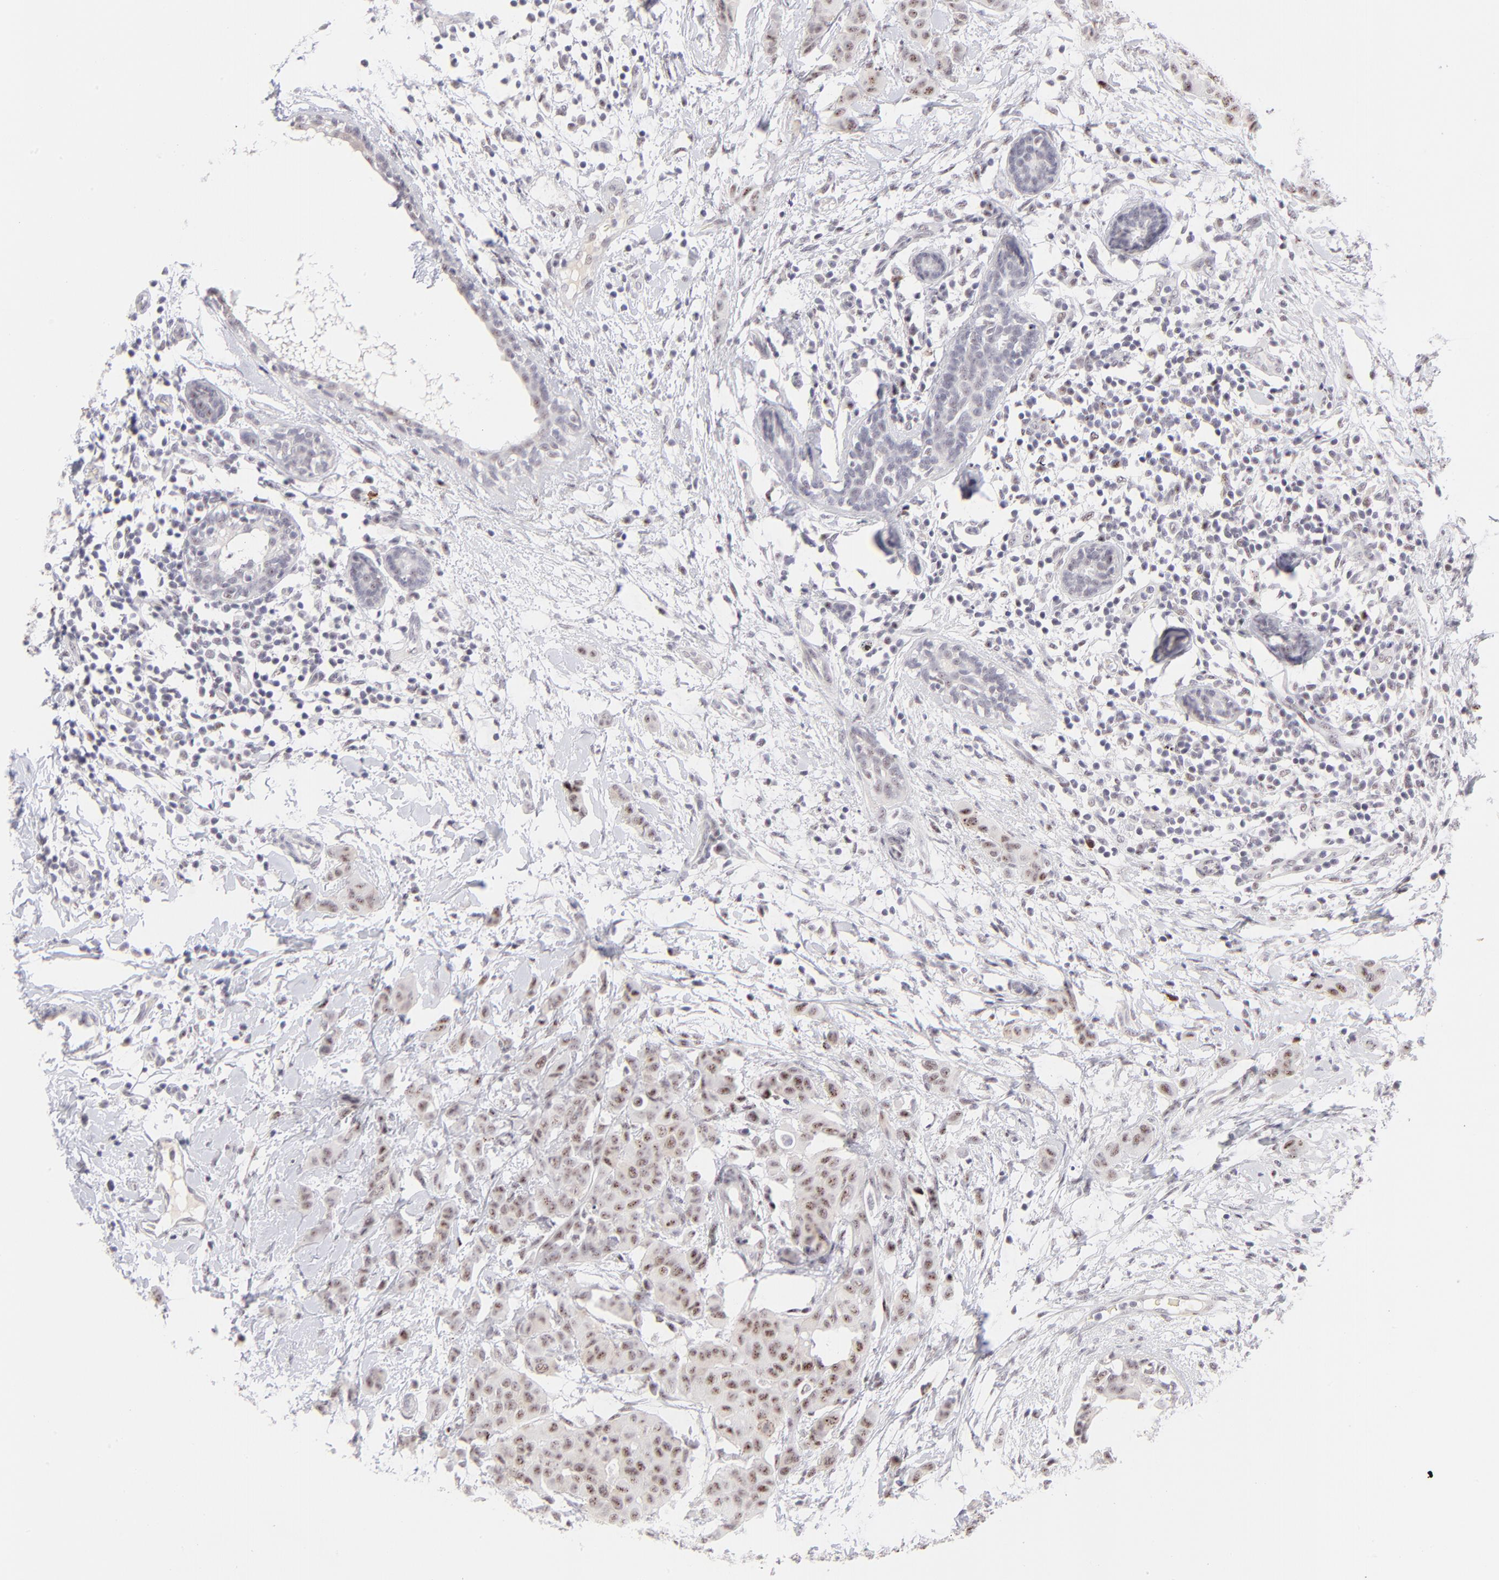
{"staining": {"intensity": "moderate", "quantity": ">75%", "location": "nuclear"}, "tissue": "breast cancer", "cell_type": "Tumor cells", "image_type": "cancer", "snomed": [{"axis": "morphology", "description": "Duct carcinoma"}, {"axis": "topography", "description": "Breast"}], "caption": "A histopathology image of human intraductal carcinoma (breast) stained for a protein demonstrates moderate nuclear brown staining in tumor cells.", "gene": "CDC25C", "patient": {"sex": "female", "age": 40}}